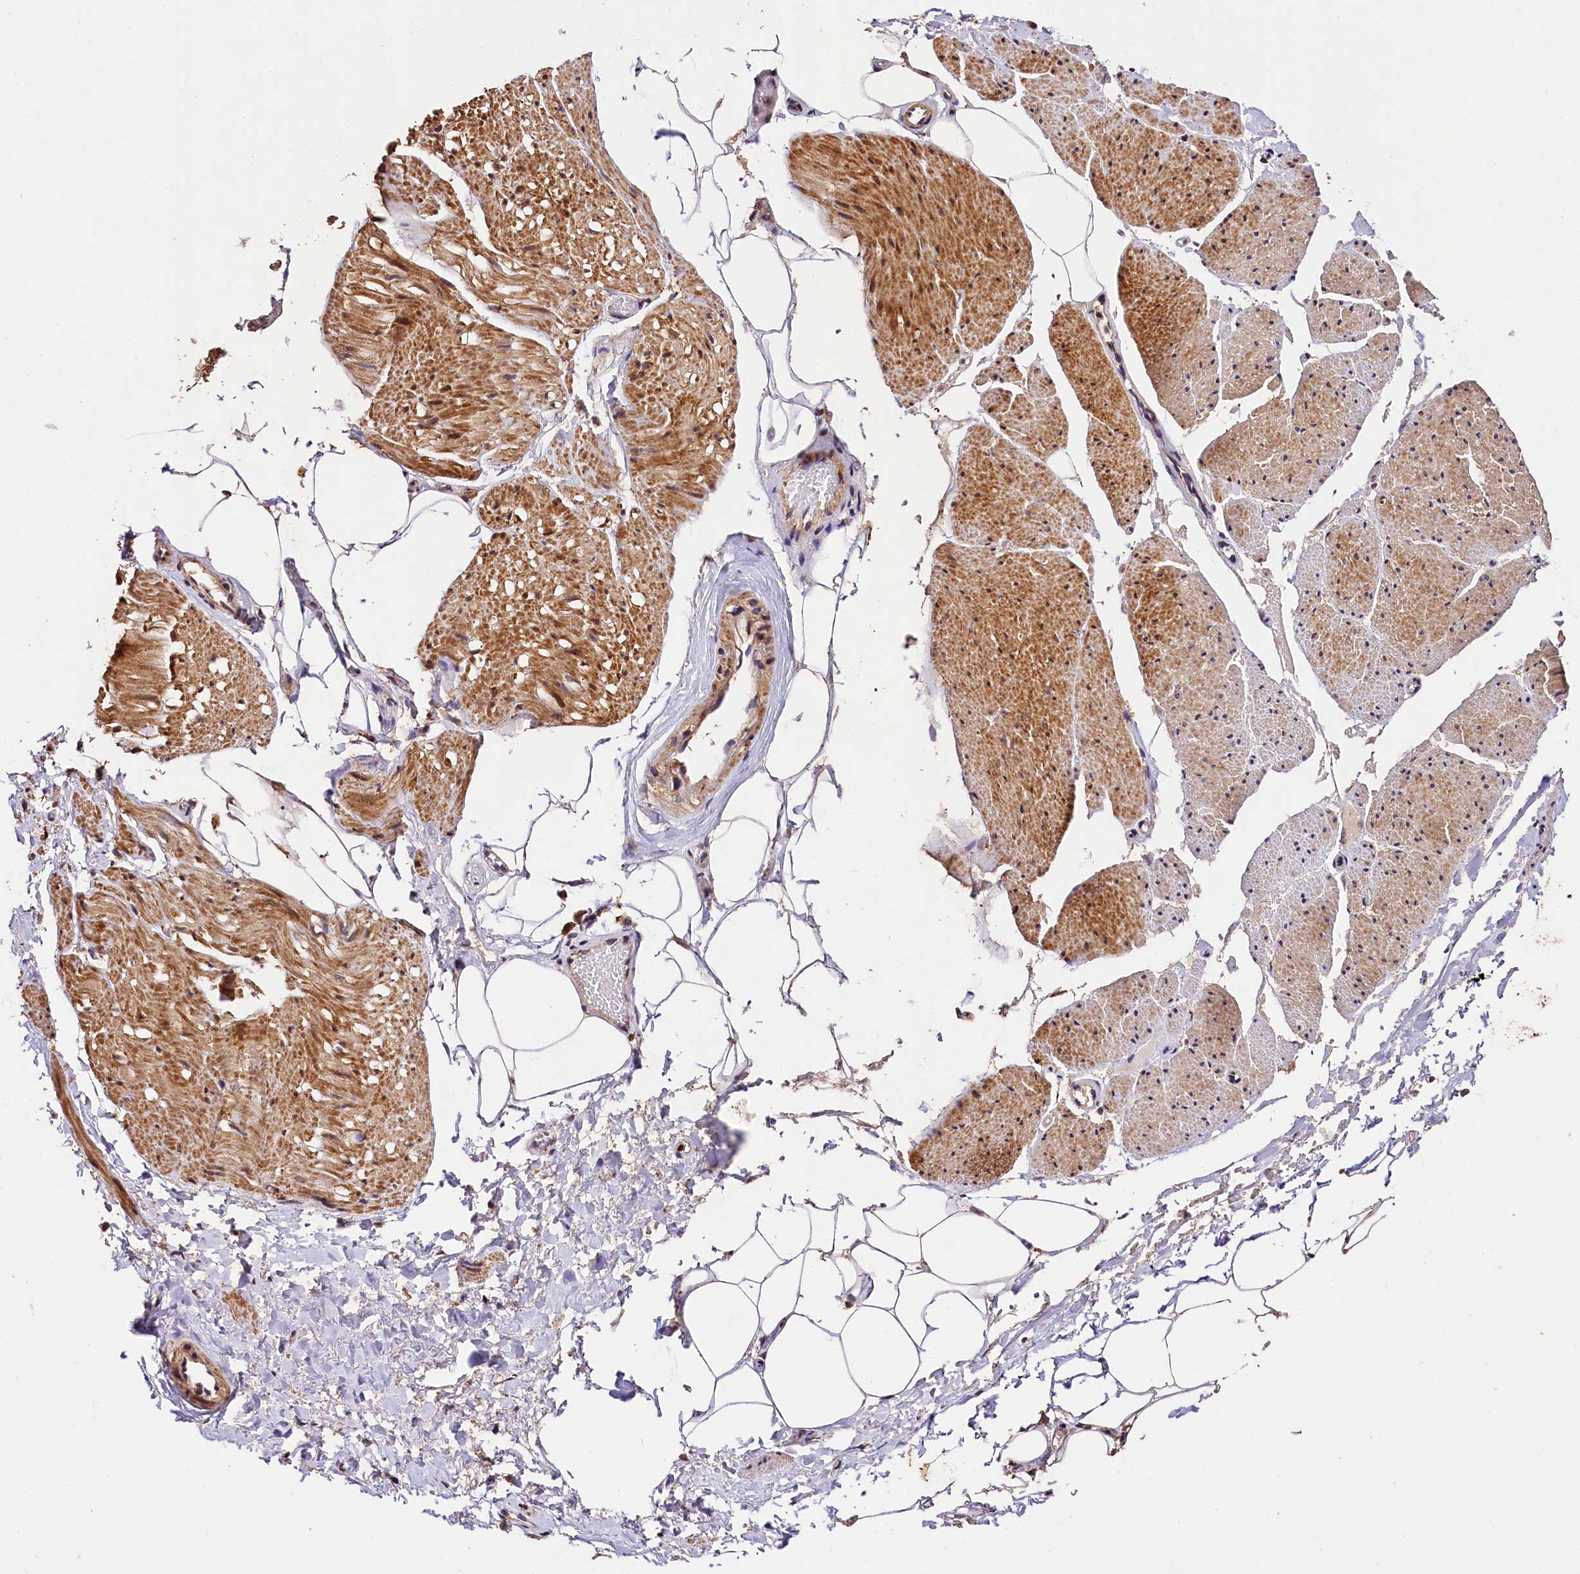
{"staining": {"intensity": "moderate", "quantity": ">75%", "location": "cytoplasmic/membranous"}, "tissue": "adipose tissue", "cell_type": "Adipocytes", "image_type": "normal", "snomed": [{"axis": "morphology", "description": "Normal tissue, NOS"}, {"axis": "morphology", "description": "Adenocarcinoma, Low grade"}, {"axis": "topography", "description": "Prostate"}, {"axis": "topography", "description": "Peripheral nerve tissue"}], "caption": "Unremarkable adipose tissue exhibits moderate cytoplasmic/membranous expression in approximately >75% of adipocytes.", "gene": "KPTN", "patient": {"sex": "male", "age": 63}}